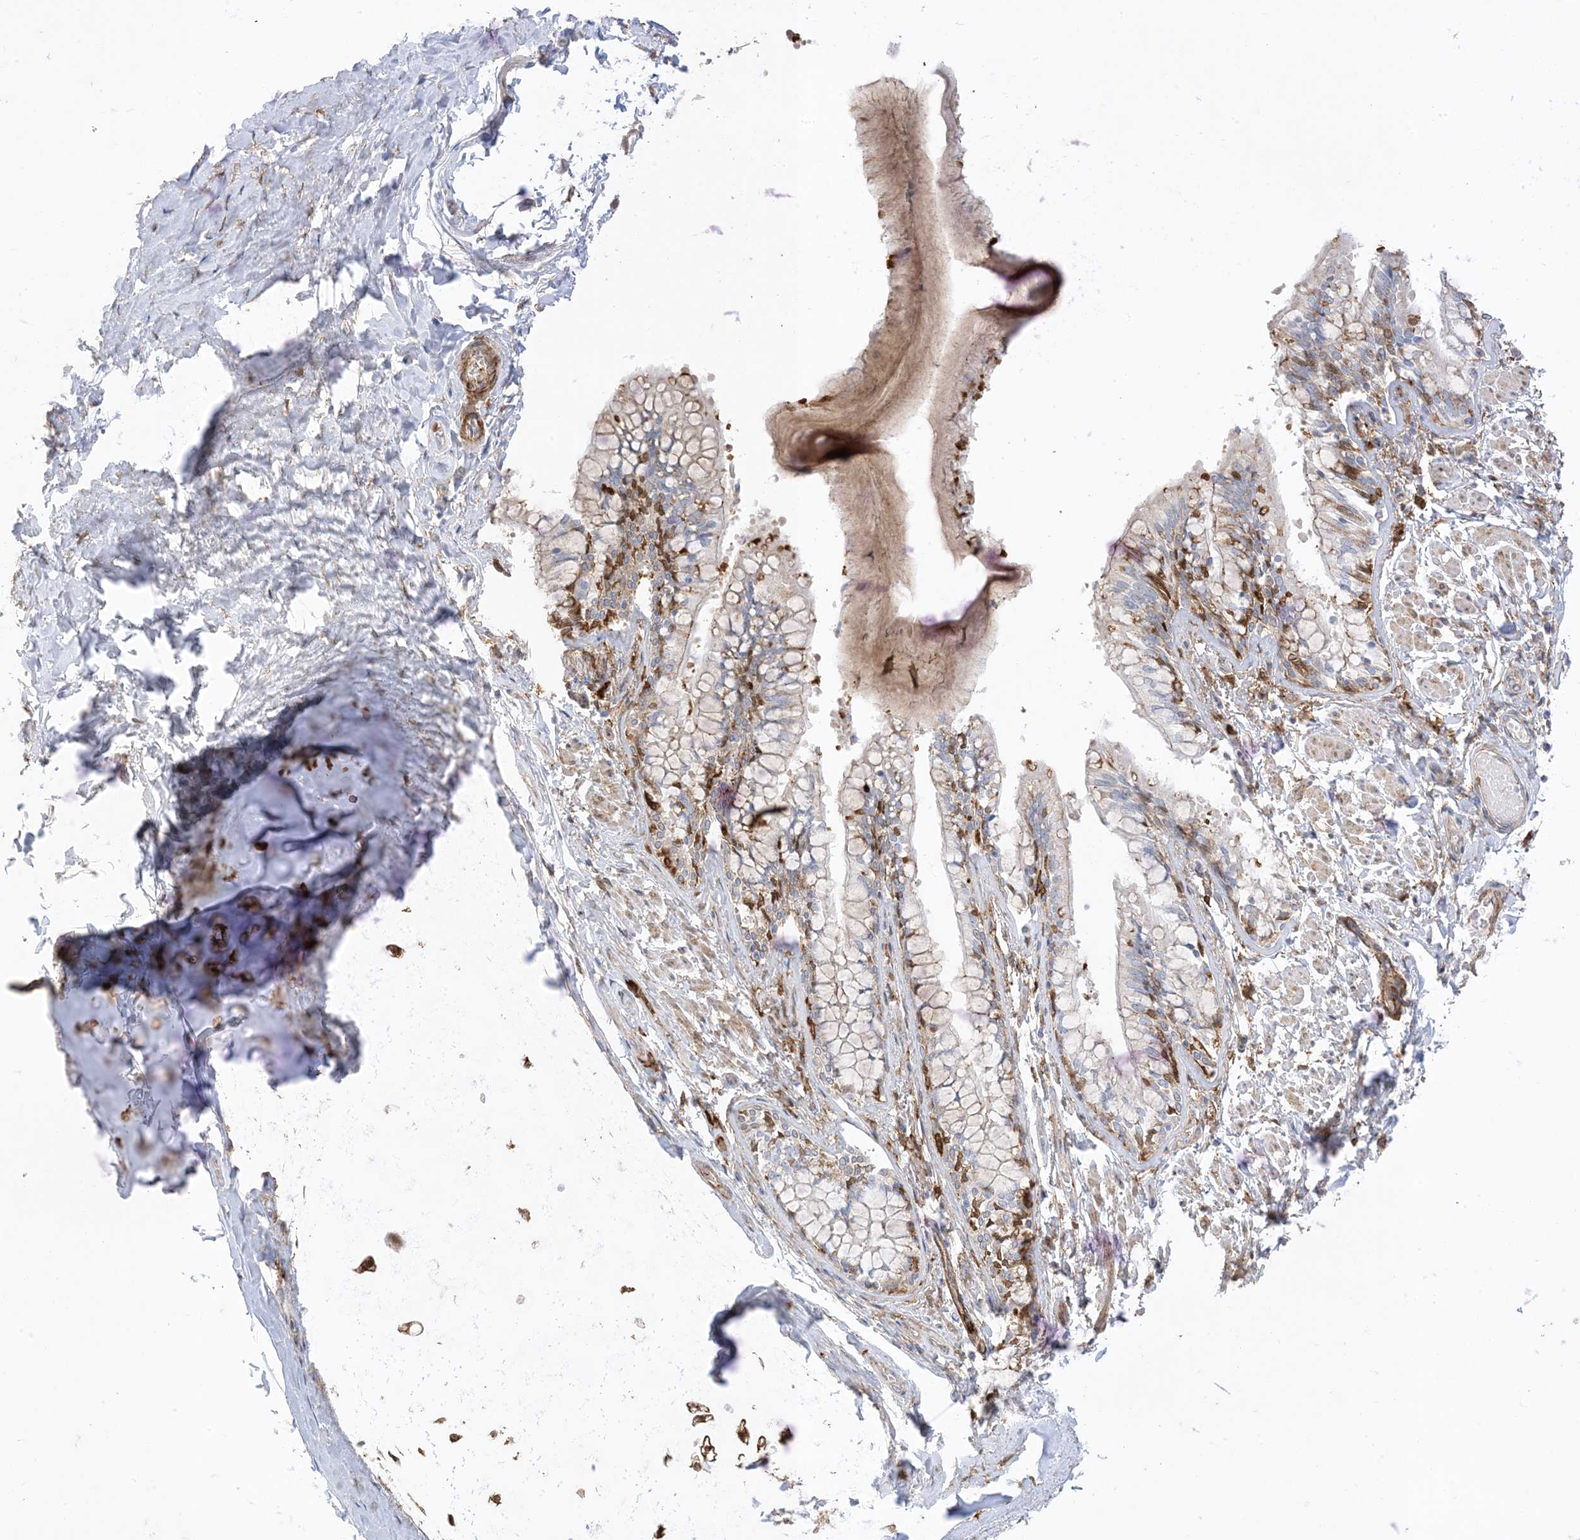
{"staining": {"intensity": "negative", "quantity": "none", "location": "none"}, "tissue": "bronchus", "cell_type": "Respiratory epithelial cells", "image_type": "normal", "snomed": [{"axis": "morphology", "description": "Normal tissue, NOS"}, {"axis": "morphology", "description": "Inflammation, NOS"}, {"axis": "topography", "description": "Lung"}], "caption": "The photomicrograph exhibits no significant staining in respiratory epithelial cells of bronchus. (DAB immunohistochemistry visualized using brightfield microscopy, high magnification).", "gene": "GSN", "patient": {"sex": "female", "age": 46}}